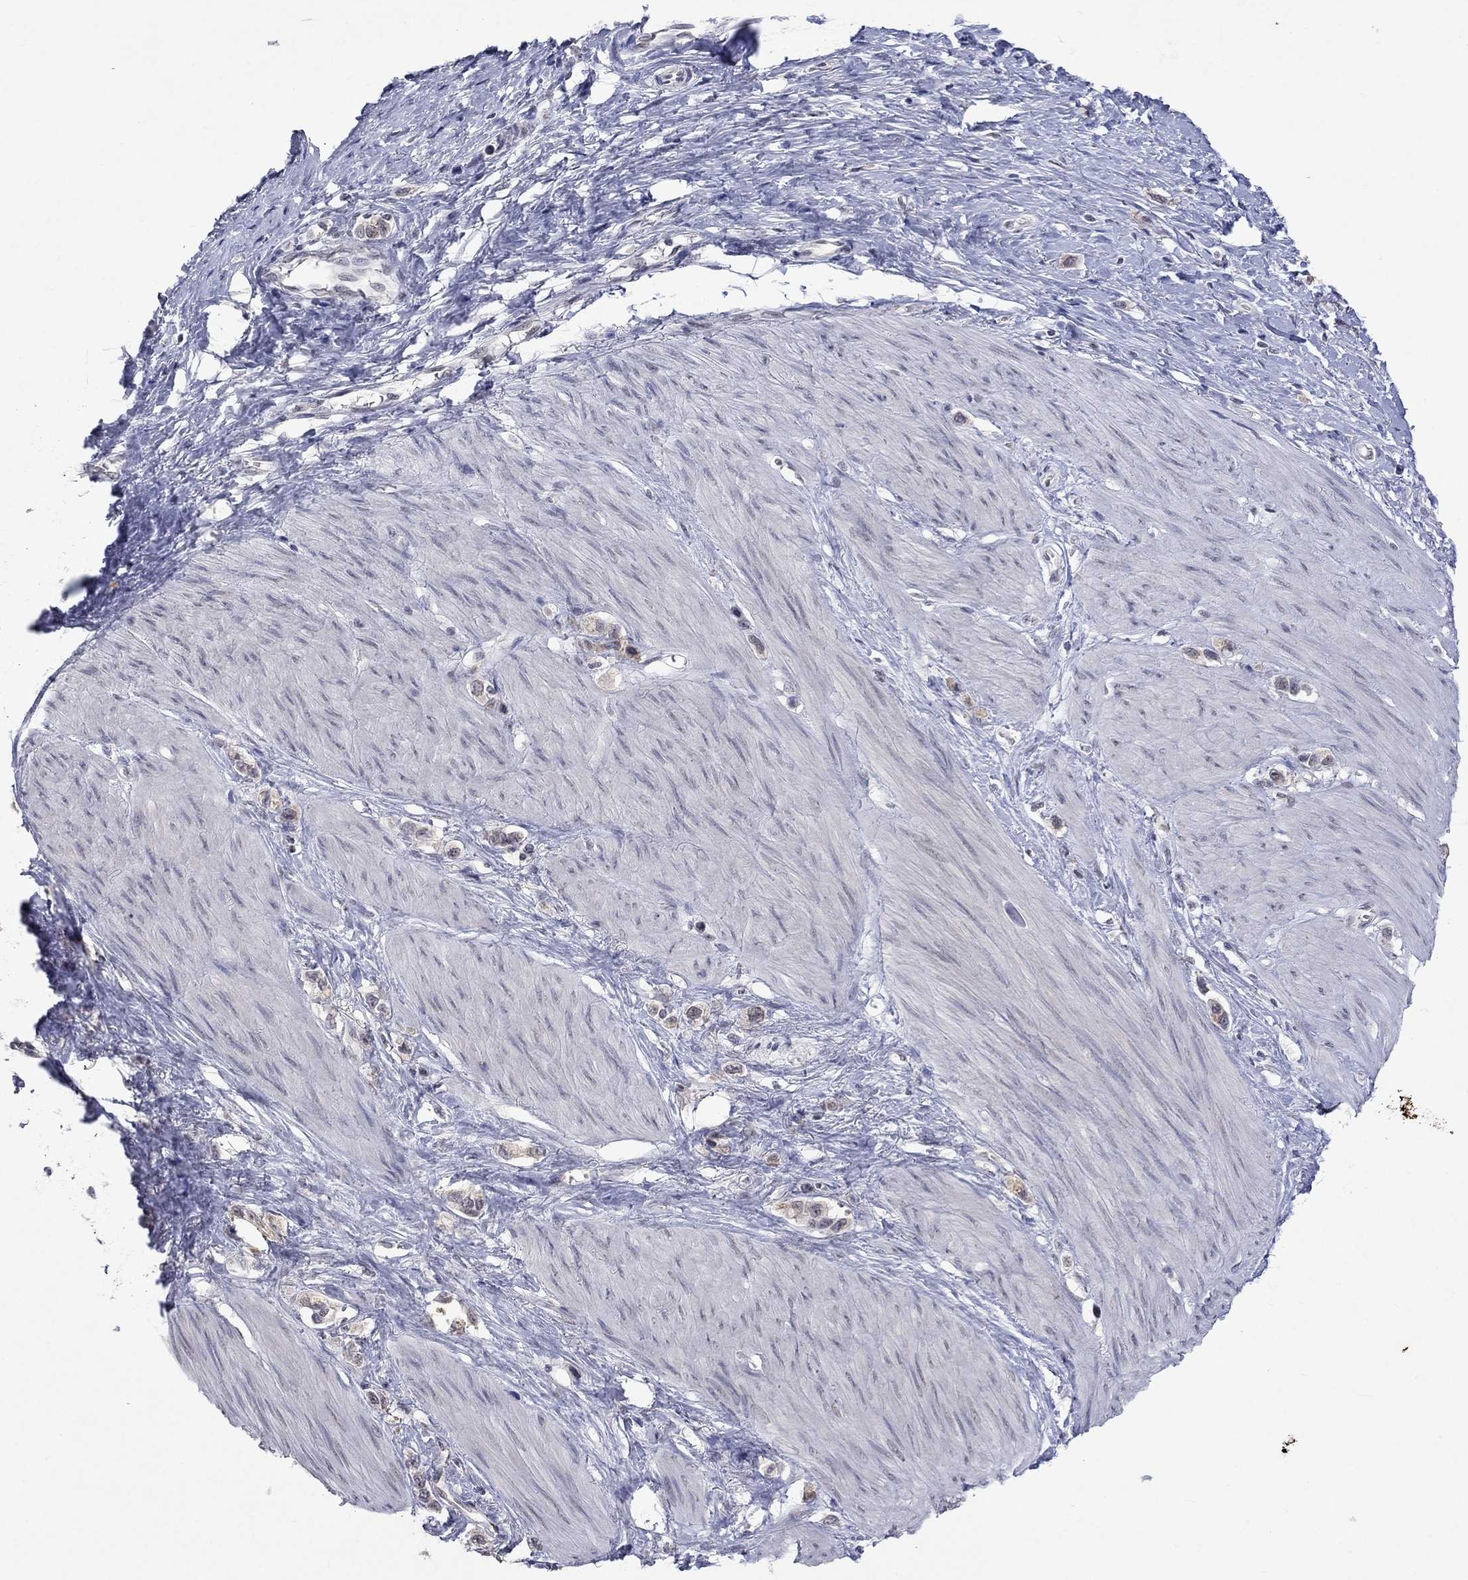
{"staining": {"intensity": "weak", "quantity": "<25%", "location": "cytoplasmic/membranous"}, "tissue": "stomach cancer", "cell_type": "Tumor cells", "image_type": "cancer", "snomed": [{"axis": "morphology", "description": "Normal tissue, NOS"}, {"axis": "morphology", "description": "Adenocarcinoma, NOS"}, {"axis": "morphology", "description": "Adenocarcinoma, High grade"}, {"axis": "topography", "description": "Stomach, upper"}, {"axis": "topography", "description": "Stomach"}], "caption": "High-grade adenocarcinoma (stomach) was stained to show a protein in brown. There is no significant expression in tumor cells.", "gene": "TMEM143", "patient": {"sex": "female", "age": 65}}